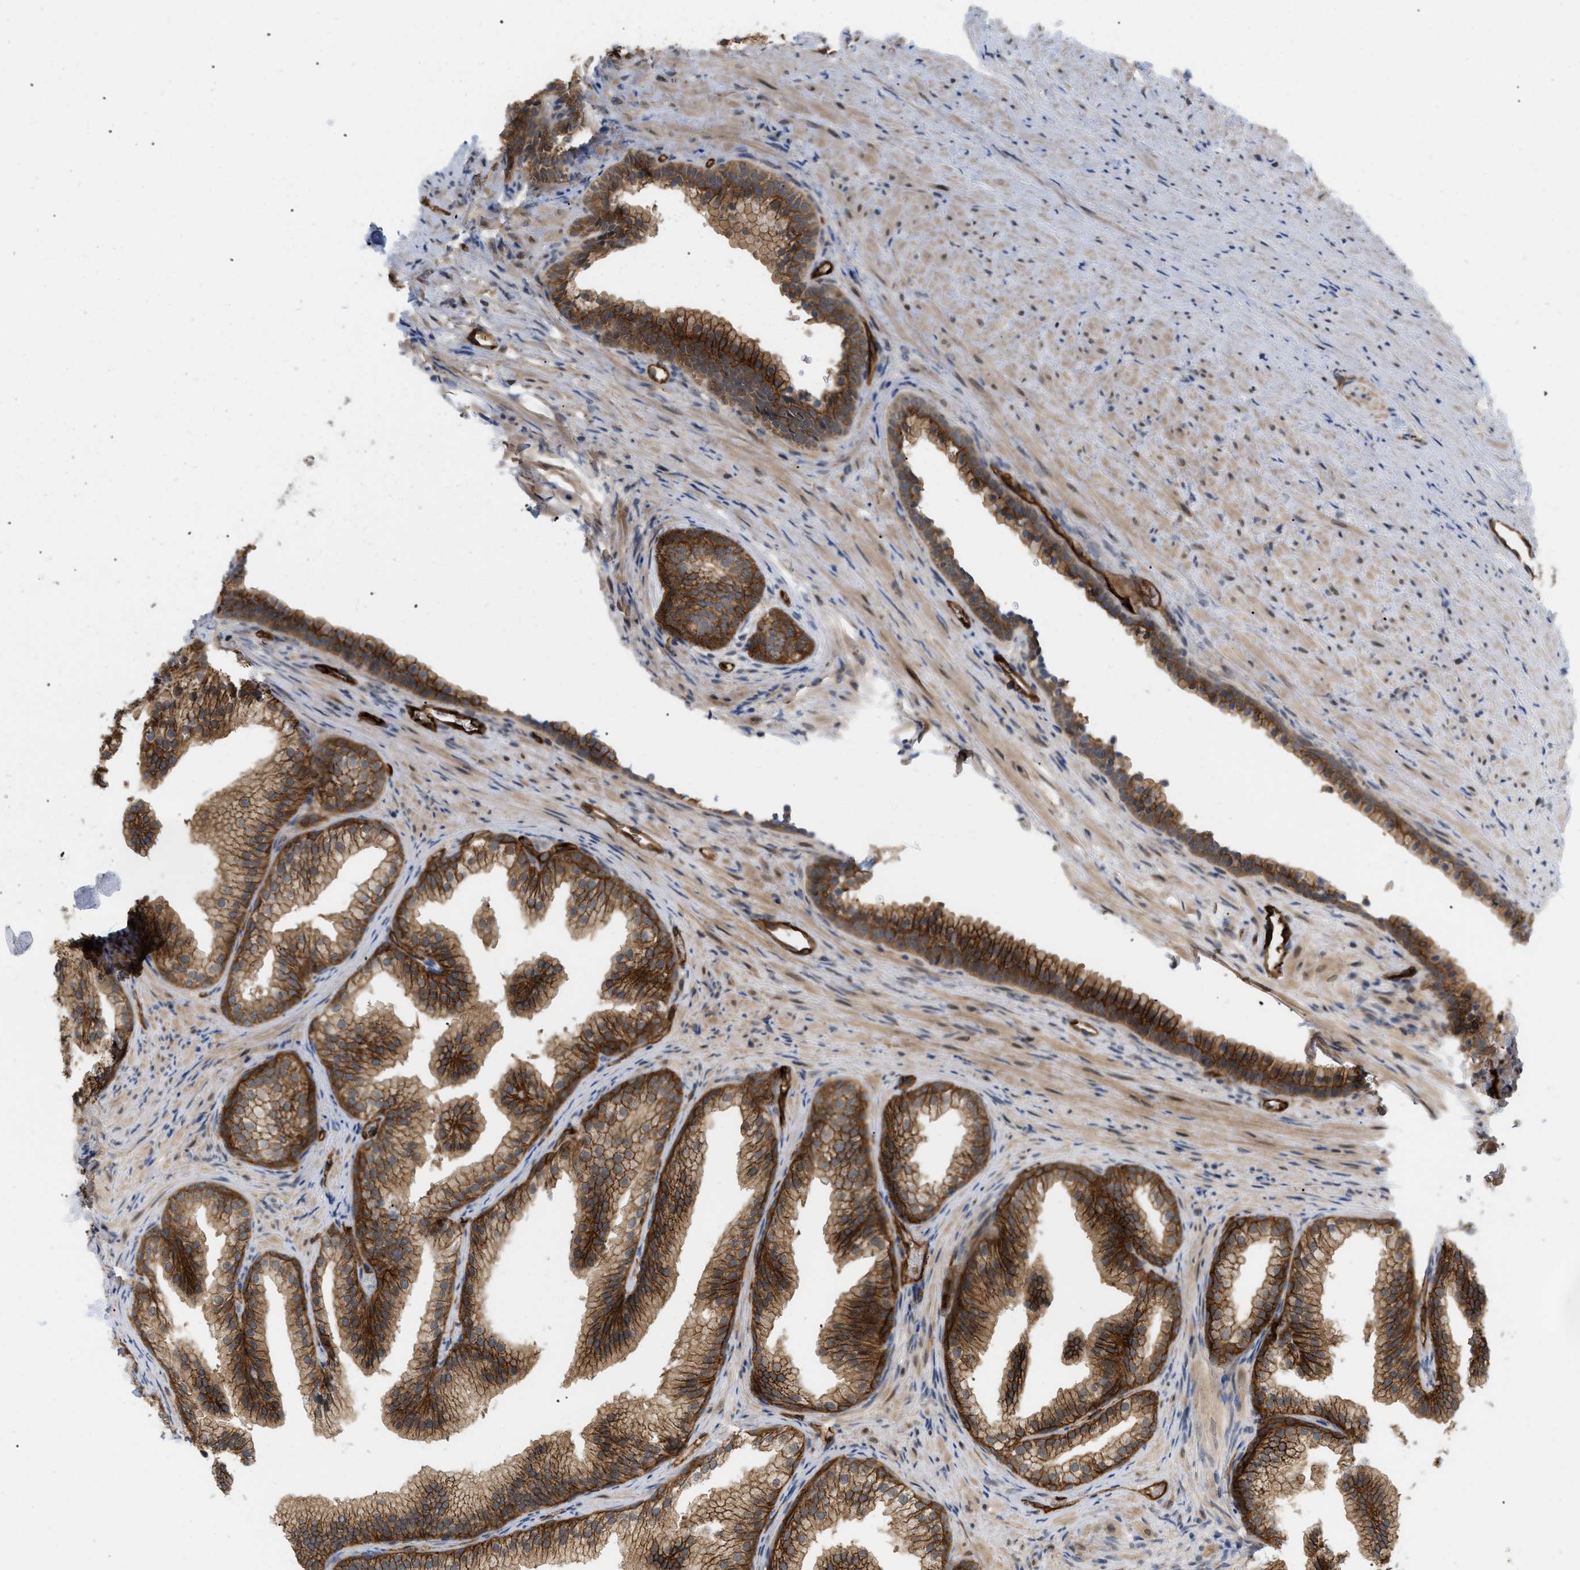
{"staining": {"intensity": "moderate", "quantity": ">75%", "location": "cytoplasmic/membranous"}, "tissue": "prostate", "cell_type": "Glandular cells", "image_type": "normal", "snomed": [{"axis": "morphology", "description": "Normal tissue, NOS"}, {"axis": "topography", "description": "Prostate"}], "caption": "About >75% of glandular cells in unremarkable prostate show moderate cytoplasmic/membranous protein positivity as visualized by brown immunohistochemical staining.", "gene": "PALMD", "patient": {"sex": "male", "age": 76}}